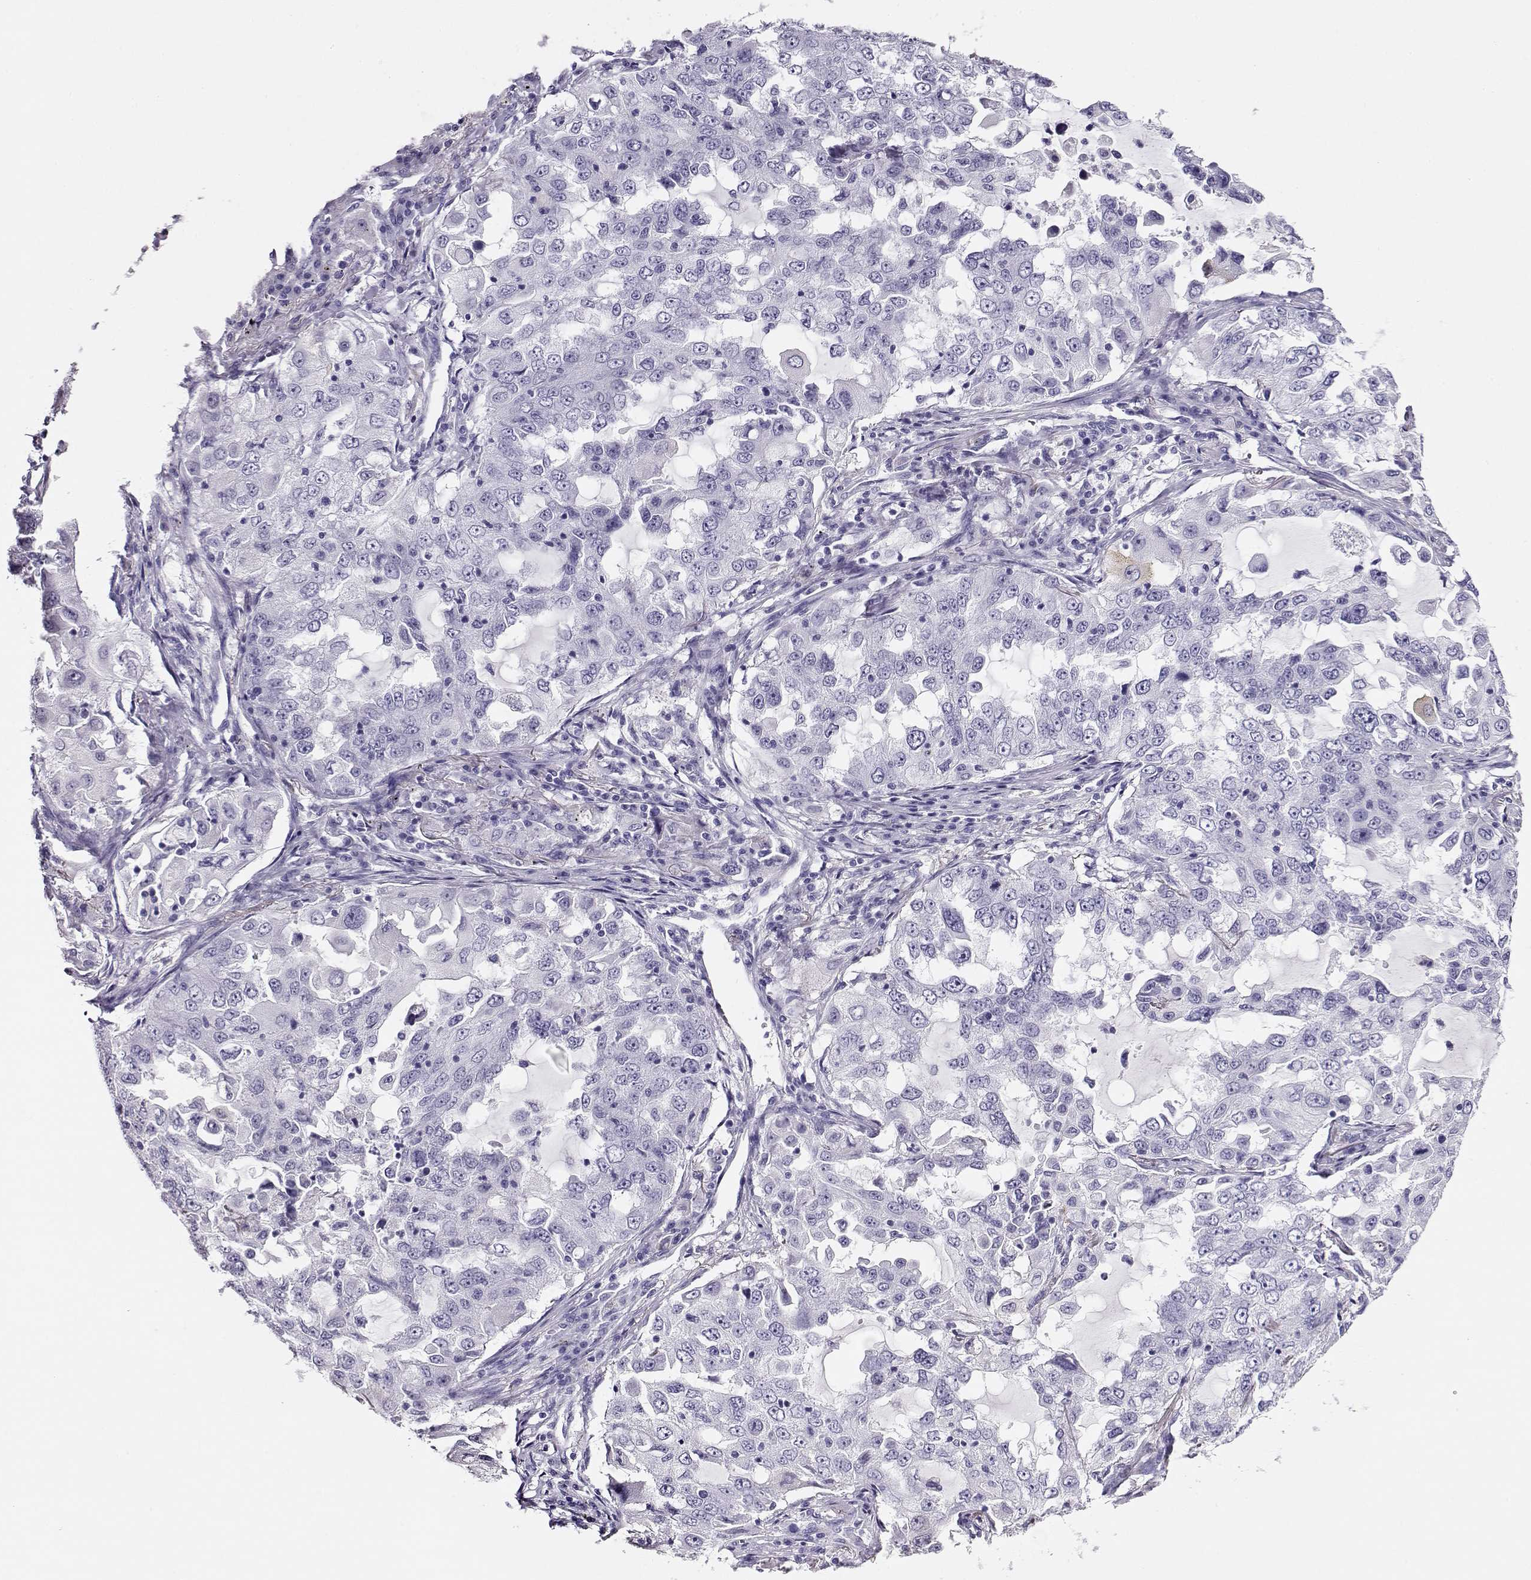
{"staining": {"intensity": "negative", "quantity": "none", "location": "none"}, "tissue": "lung cancer", "cell_type": "Tumor cells", "image_type": "cancer", "snomed": [{"axis": "morphology", "description": "Adenocarcinoma, NOS"}, {"axis": "topography", "description": "Lung"}], "caption": "Human lung cancer stained for a protein using IHC demonstrates no staining in tumor cells.", "gene": "CRX", "patient": {"sex": "female", "age": 61}}